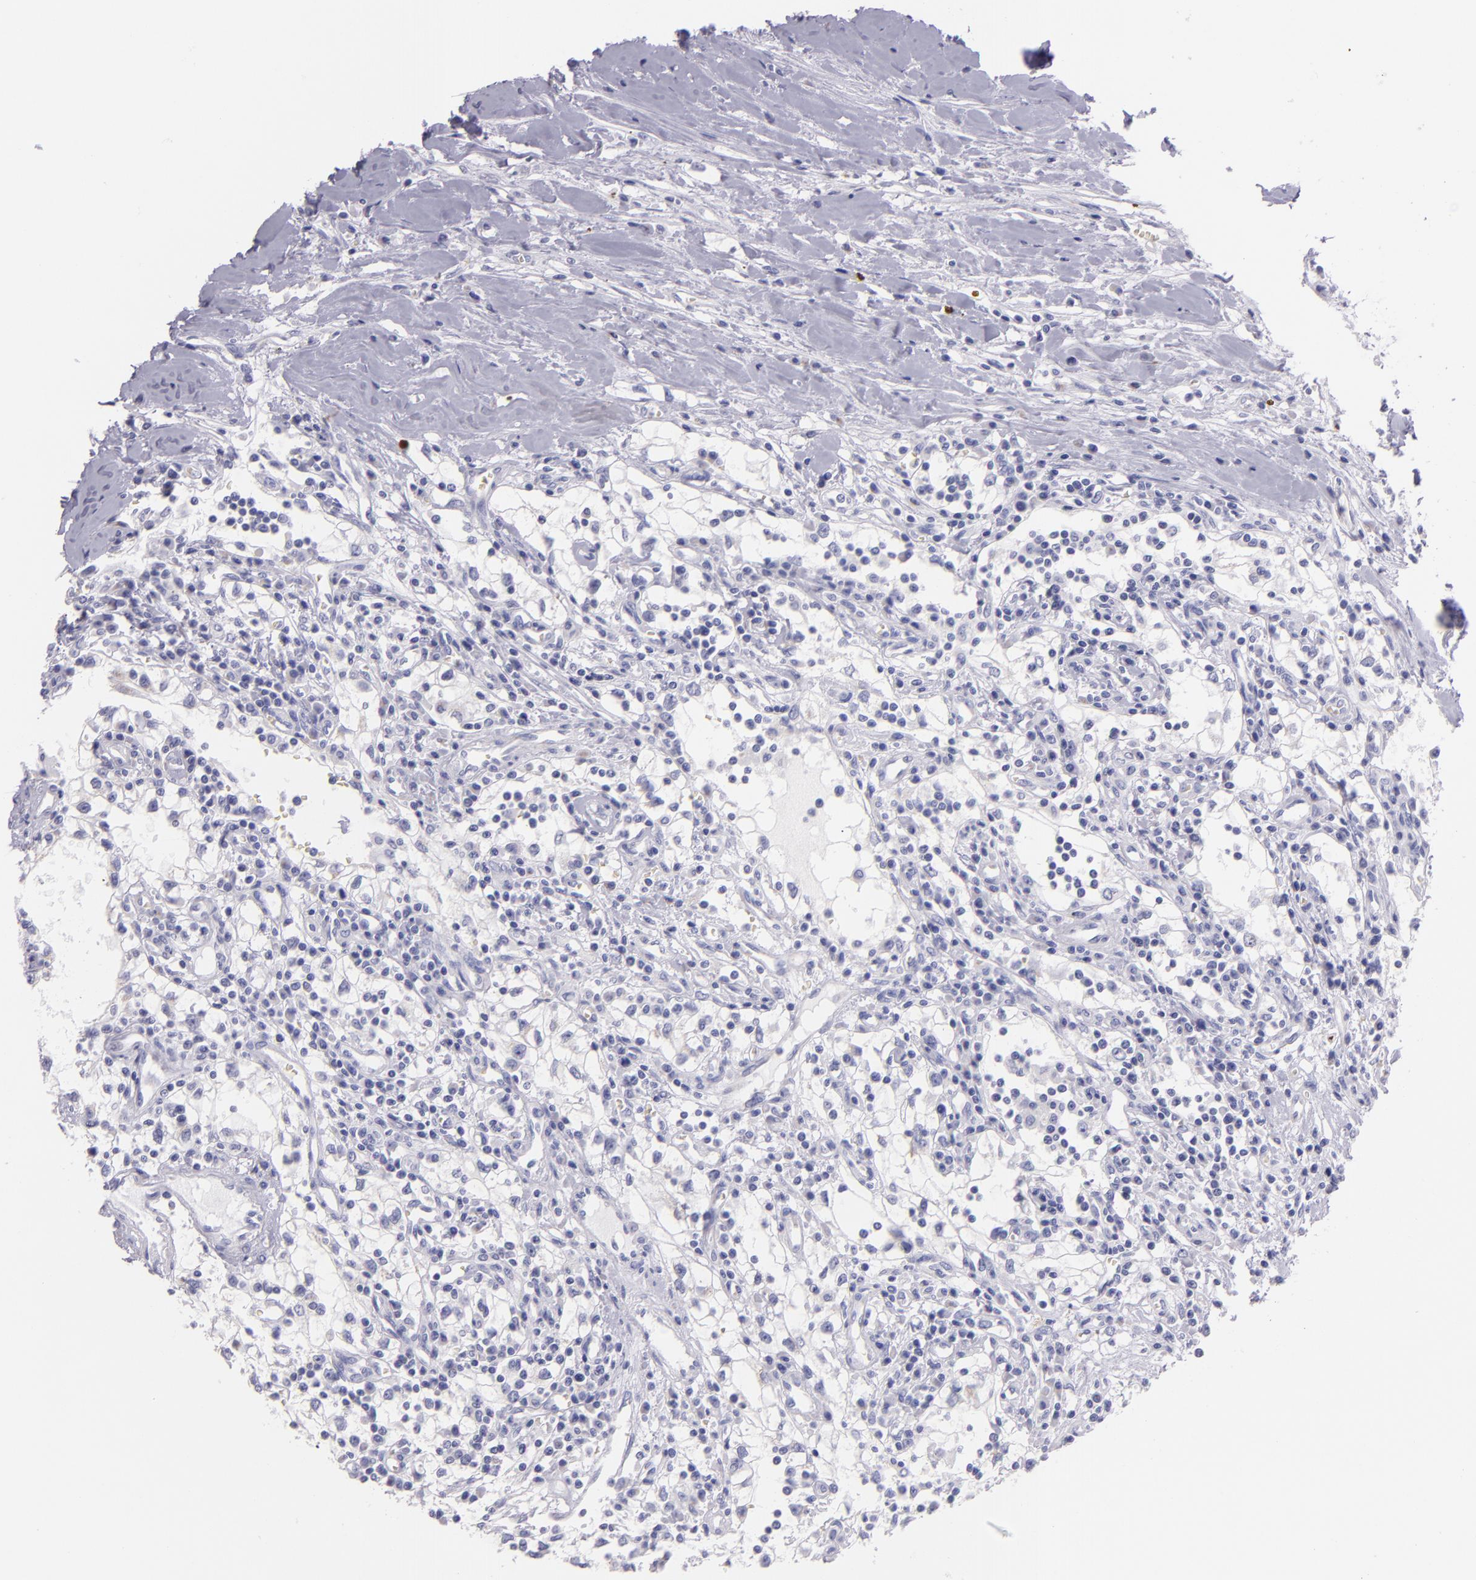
{"staining": {"intensity": "negative", "quantity": "none", "location": "none"}, "tissue": "renal cancer", "cell_type": "Tumor cells", "image_type": "cancer", "snomed": [{"axis": "morphology", "description": "Adenocarcinoma, NOS"}, {"axis": "topography", "description": "Kidney"}], "caption": "The immunohistochemistry photomicrograph has no significant expression in tumor cells of adenocarcinoma (renal) tissue.", "gene": "MUC5AC", "patient": {"sex": "male", "age": 82}}